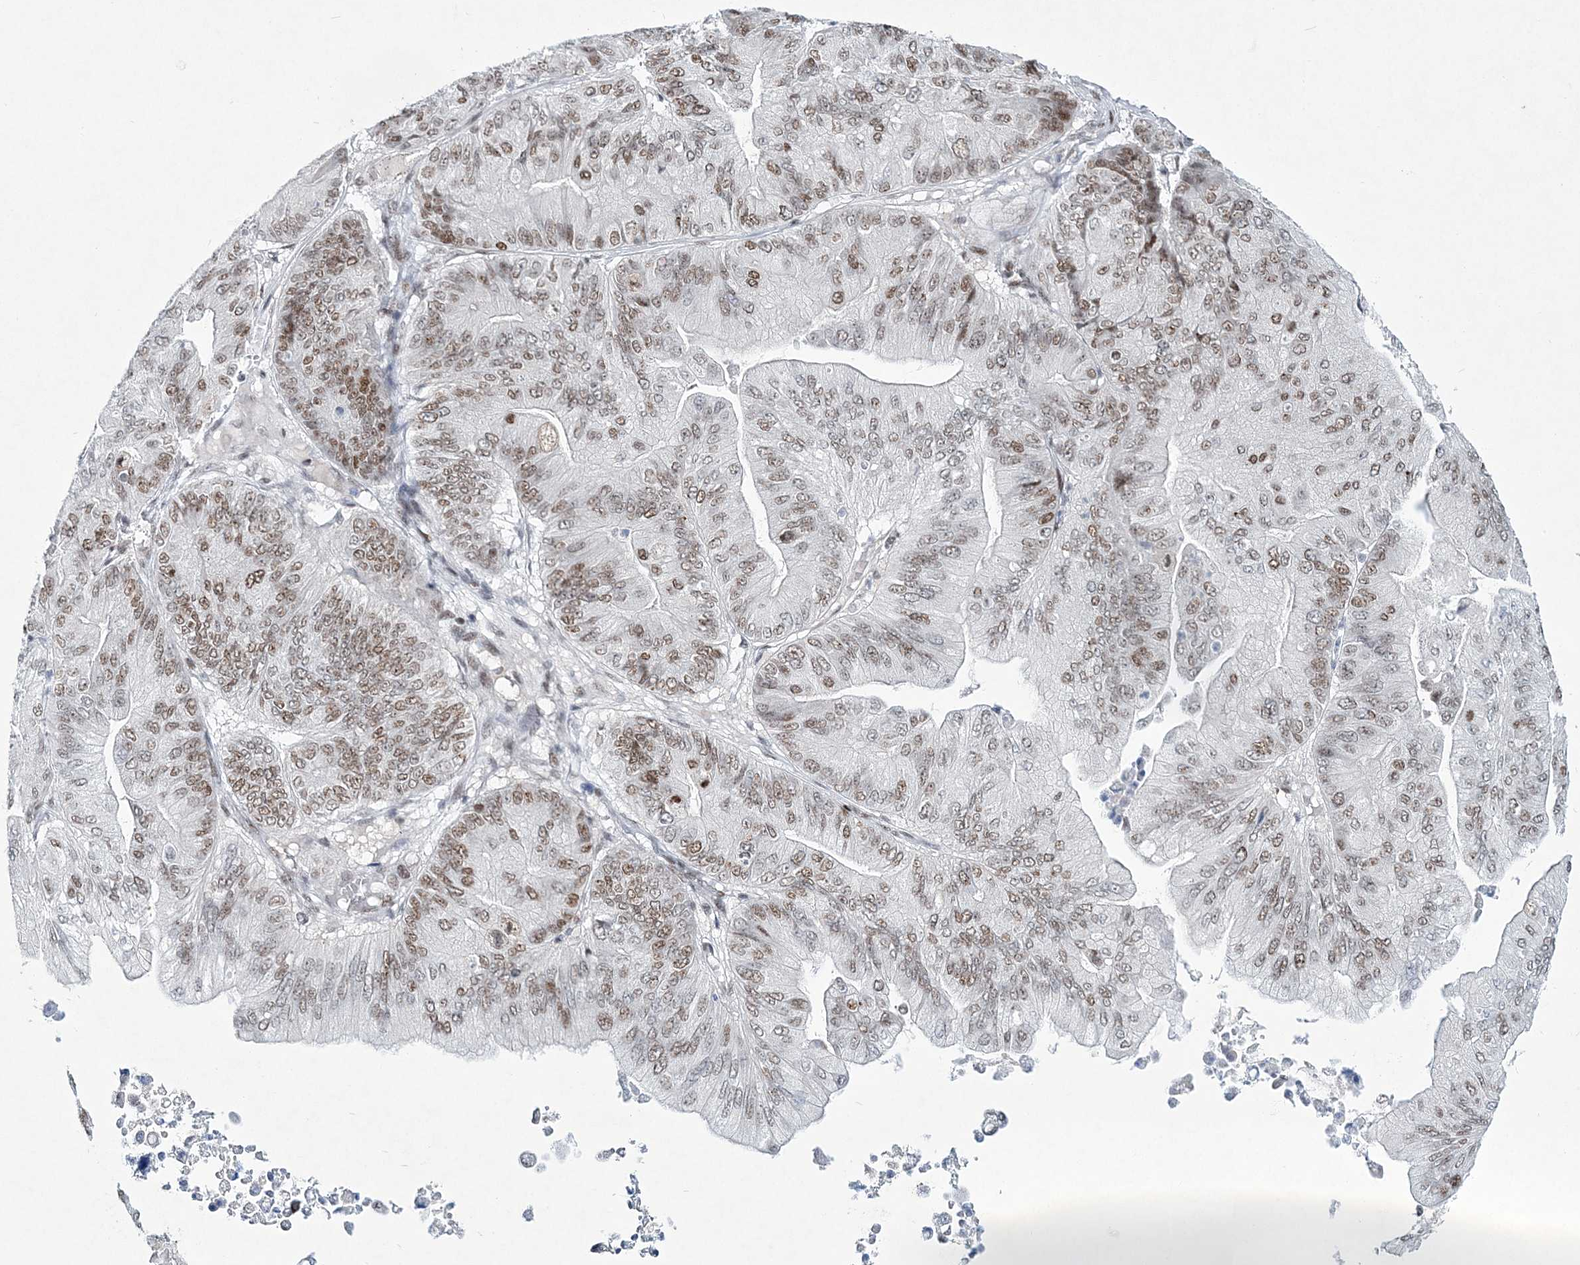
{"staining": {"intensity": "strong", "quantity": "25%-75%", "location": "nuclear"}, "tissue": "ovarian cancer", "cell_type": "Tumor cells", "image_type": "cancer", "snomed": [{"axis": "morphology", "description": "Cystadenocarcinoma, mucinous, NOS"}, {"axis": "topography", "description": "Ovary"}], "caption": "Mucinous cystadenocarcinoma (ovarian) stained for a protein (brown) reveals strong nuclear positive expression in about 25%-75% of tumor cells.", "gene": "LRRFIP2", "patient": {"sex": "female", "age": 61}}